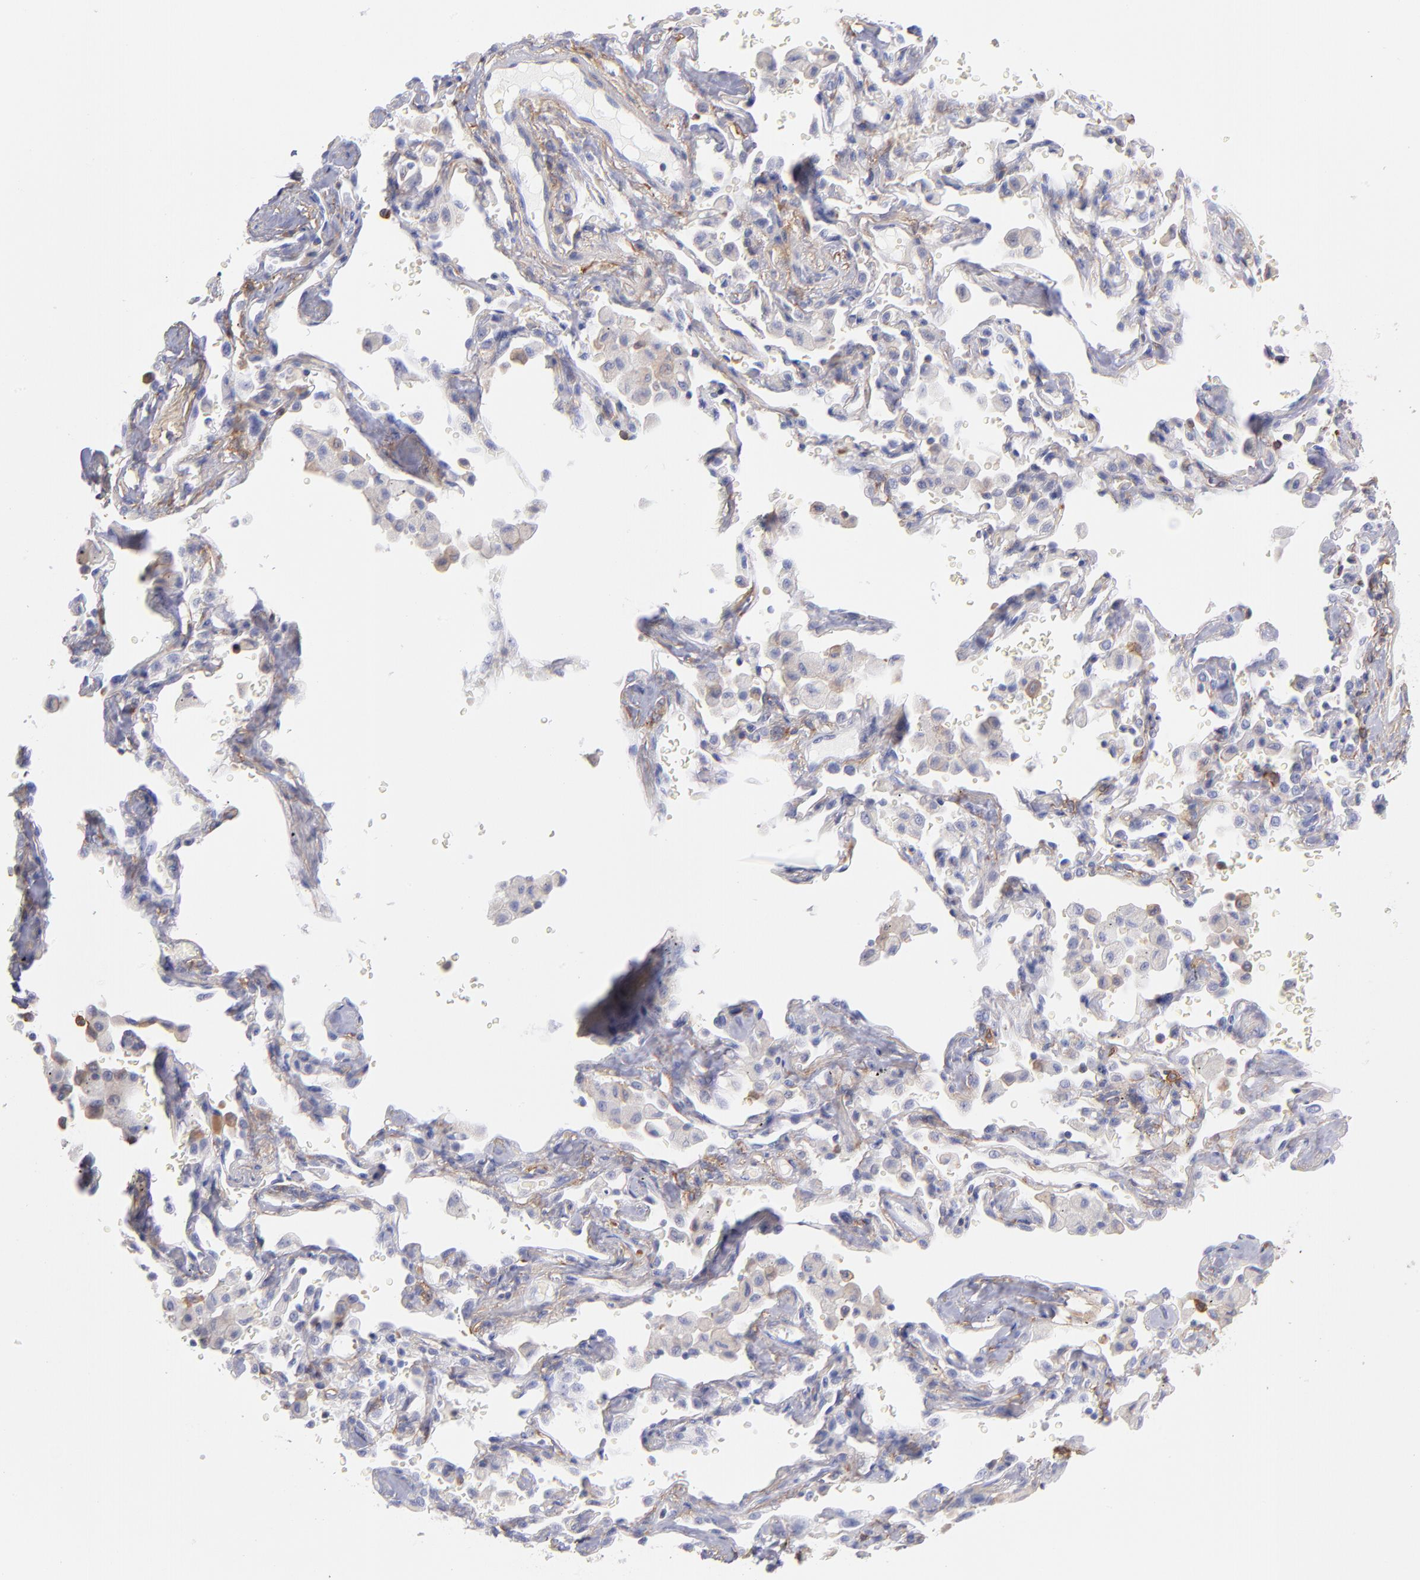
{"staining": {"intensity": "weak", "quantity": "<25%", "location": "cytoplasmic/membranous"}, "tissue": "lung cancer", "cell_type": "Tumor cells", "image_type": "cancer", "snomed": [{"axis": "morphology", "description": "Adenocarcinoma, NOS"}, {"axis": "topography", "description": "Lung"}], "caption": "Adenocarcinoma (lung) stained for a protein using IHC demonstrates no positivity tumor cells.", "gene": "PRKCA", "patient": {"sex": "female", "age": 64}}